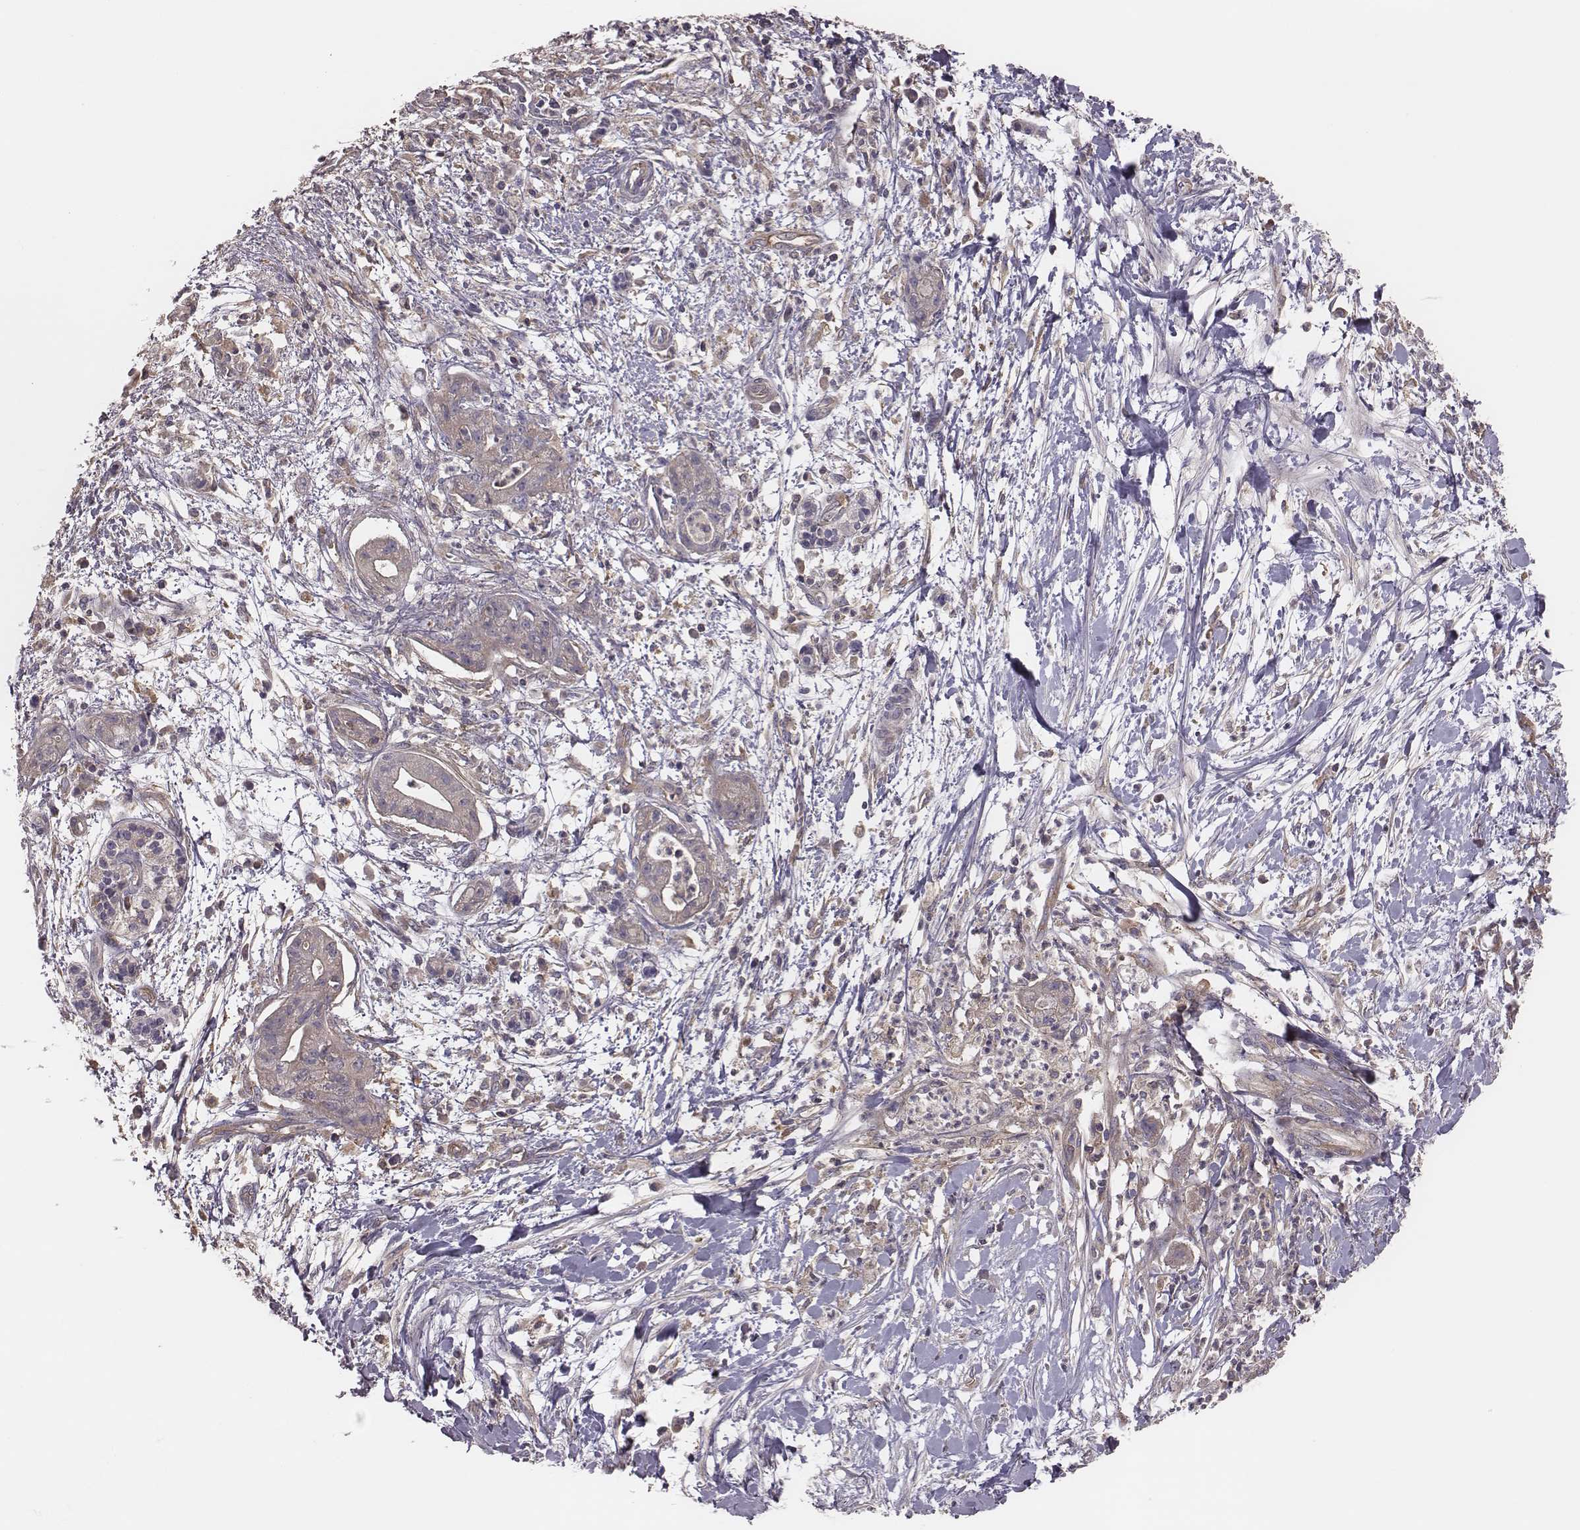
{"staining": {"intensity": "negative", "quantity": "none", "location": "none"}, "tissue": "pancreatic cancer", "cell_type": "Tumor cells", "image_type": "cancer", "snomed": [{"axis": "morphology", "description": "Normal tissue, NOS"}, {"axis": "morphology", "description": "Adenocarcinoma, NOS"}, {"axis": "topography", "description": "Lymph node"}, {"axis": "topography", "description": "Pancreas"}], "caption": "Pancreatic cancer (adenocarcinoma) was stained to show a protein in brown. There is no significant staining in tumor cells. Nuclei are stained in blue.", "gene": "CAD", "patient": {"sex": "female", "age": 58}}